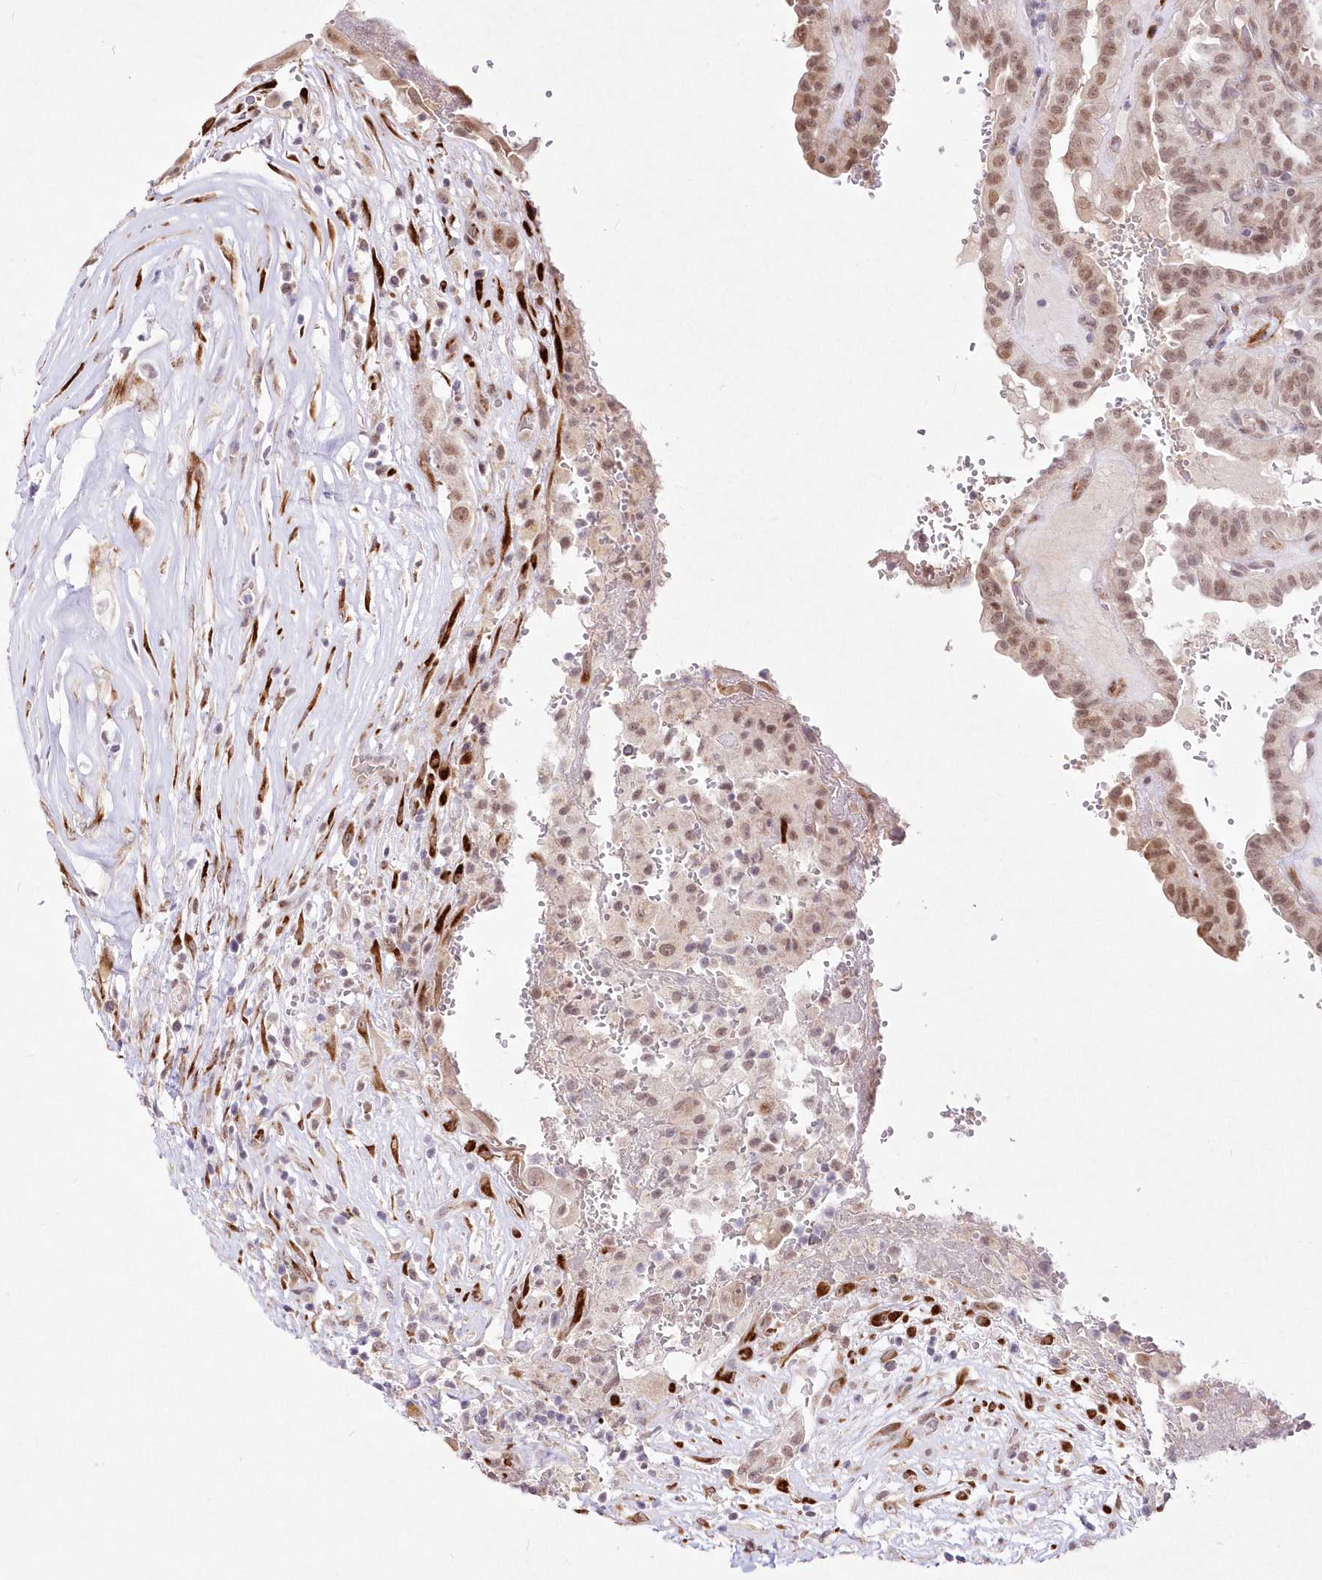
{"staining": {"intensity": "moderate", "quantity": "25%-75%", "location": "nuclear"}, "tissue": "thyroid cancer", "cell_type": "Tumor cells", "image_type": "cancer", "snomed": [{"axis": "morphology", "description": "Papillary adenocarcinoma, NOS"}, {"axis": "topography", "description": "Thyroid gland"}], "caption": "Thyroid cancer stained with a protein marker reveals moderate staining in tumor cells.", "gene": "LDB1", "patient": {"sex": "male", "age": 77}}